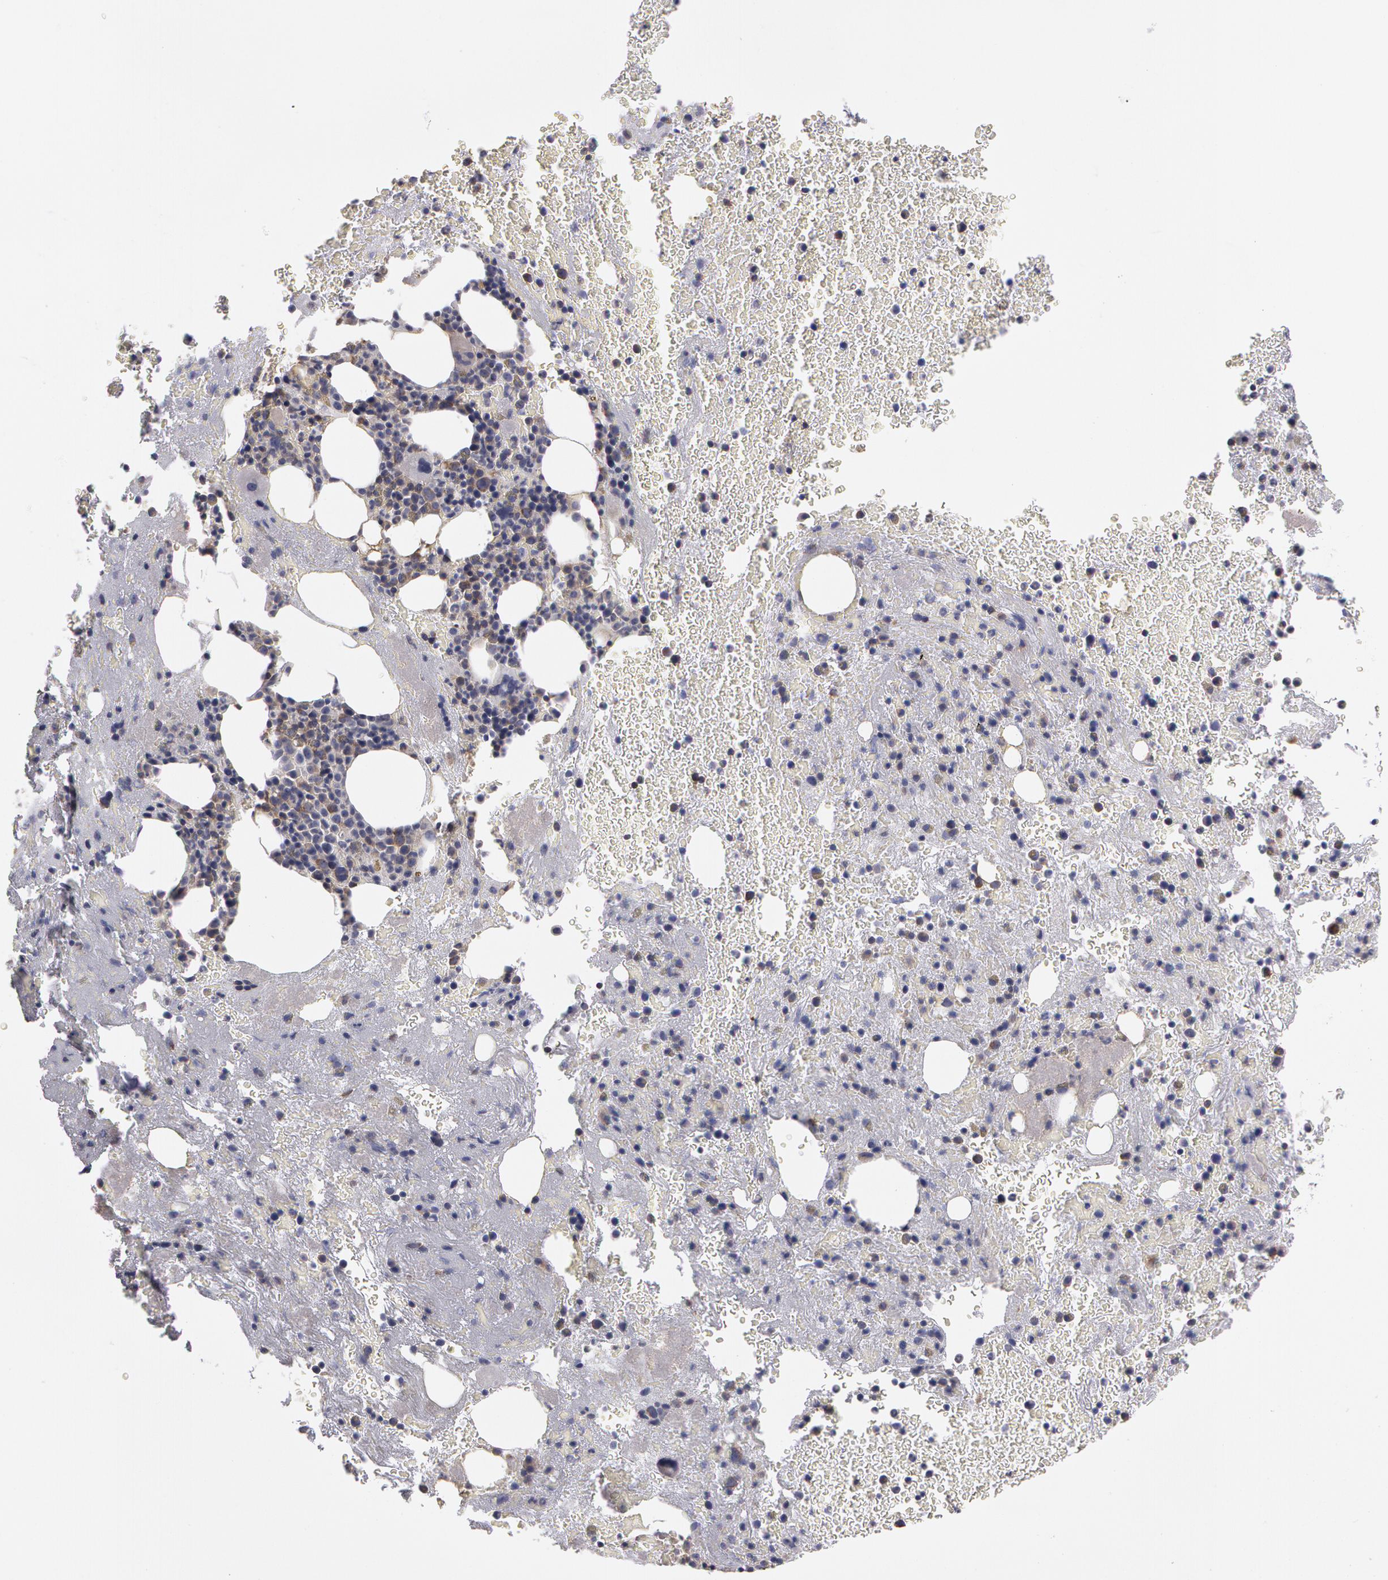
{"staining": {"intensity": "weak", "quantity": "<25%", "location": "cytoplasmic/membranous"}, "tissue": "bone marrow", "cell_type": "Hematopoietic cells", "image_type": "normal", "snomed": [{"axis": "morphology", "description": "Normal tissue, NOS"}, {"axis": "topography", "description": "Bone marrow"}], "caption": "This histopathology image is of unremarkable bone marrow stained with immunohistochemistry (IHC) to label a protein in brown with the nuclei are counter-stained blue. There is no expression in hematopoietic cells.", "gene": "NEK9", "patient": {"sex": "male", "age": 75}}